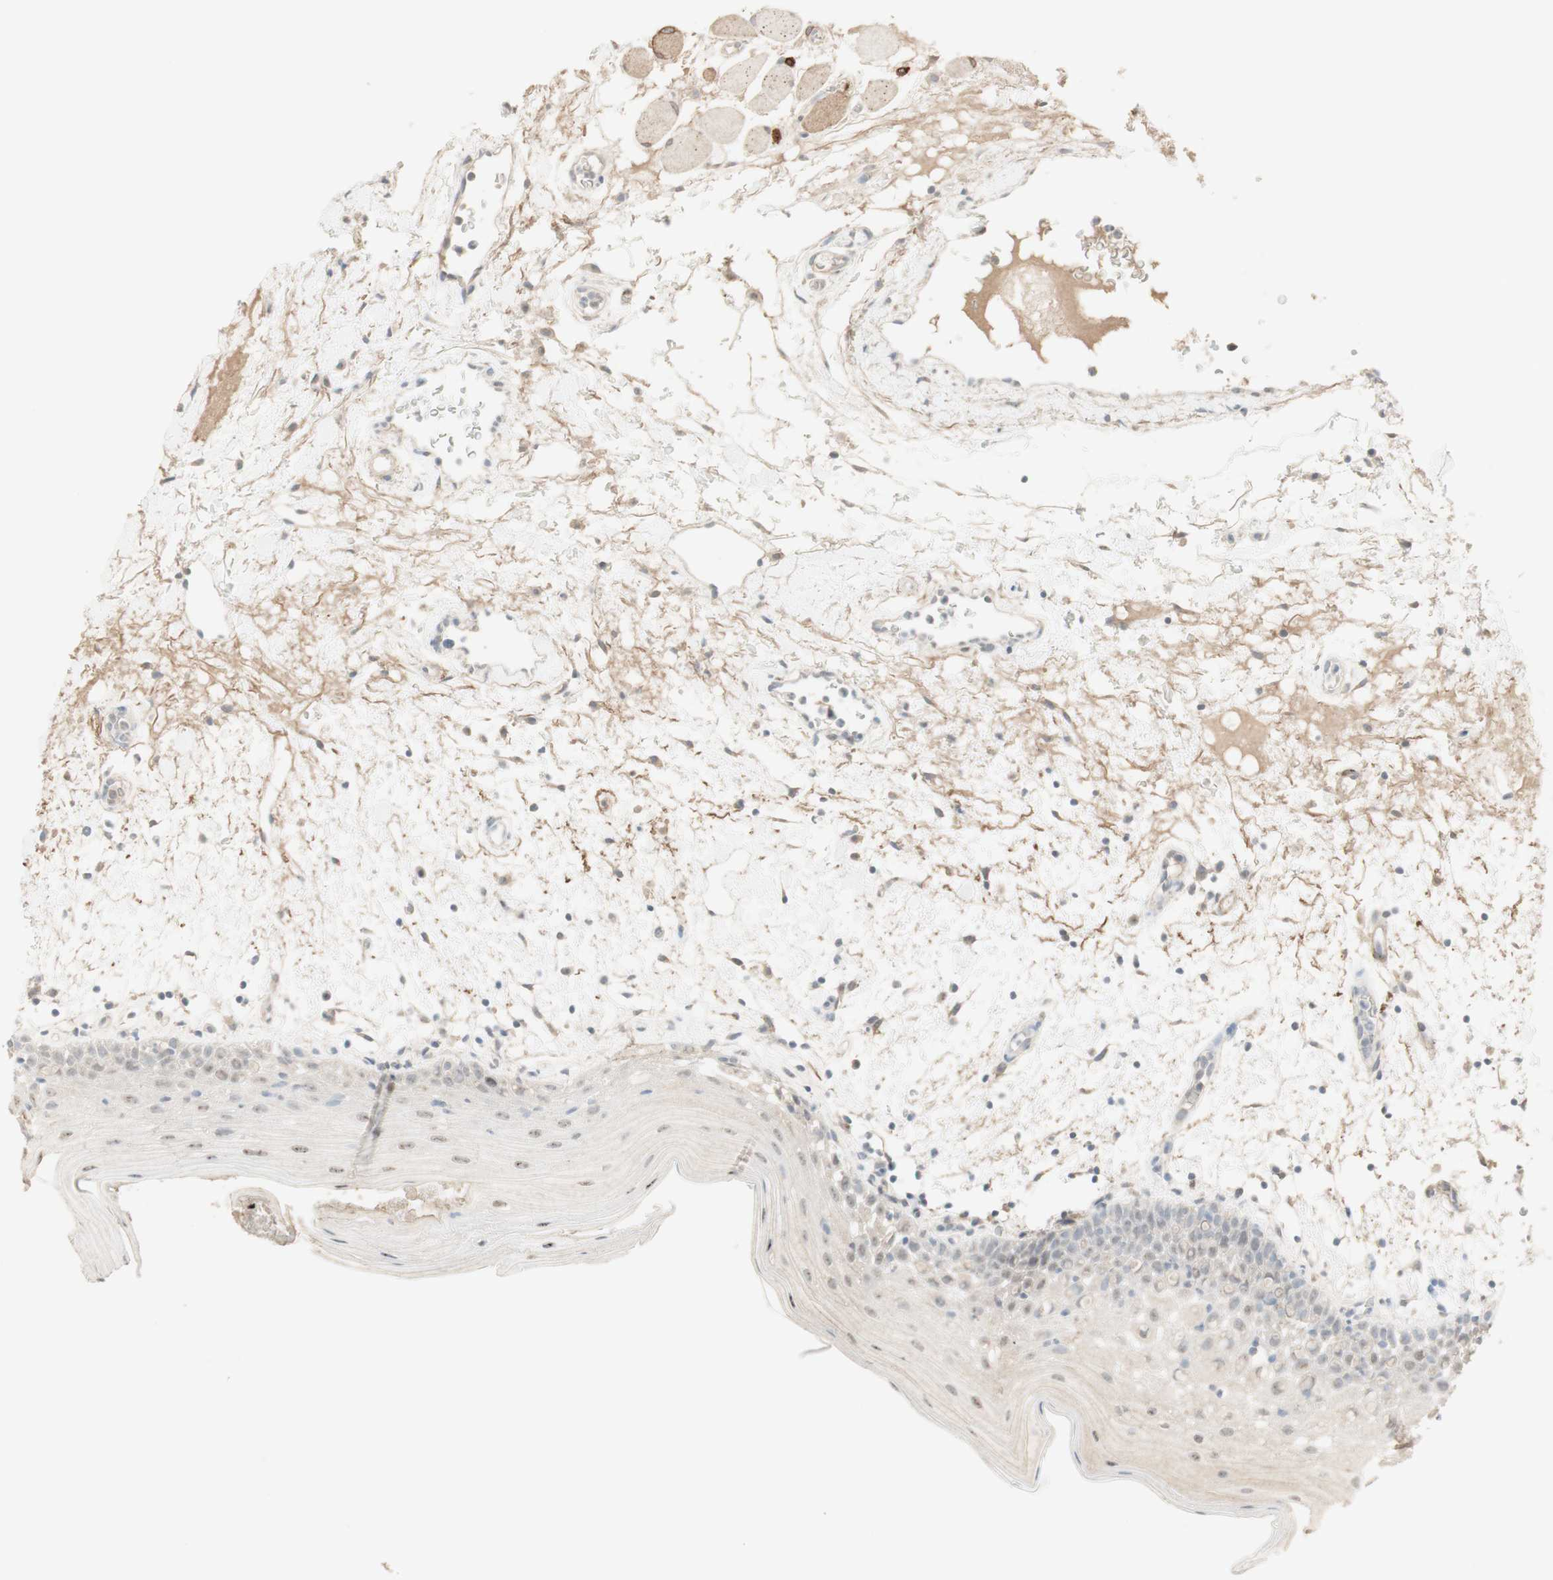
{"staining": {"intensity": "negative", "quantity": "none", "location": "none"}, "tissue": "oral mucosa", "cell_type": "Squamous epithelial cells", "image_type": "normal", "snomed": [{"axis": "morphology", "description": "Normal tissue, NOS"}, {"axis": "morphology", "description": "Squamous cell carcinoma, NOS"}, {"axis": "topography", "description": "Skeletal muscle"}, {"axis": "topography", "description": "Oral tissue"}], "caption": "Immunohistochemistry (IHC) histopathology image of benign oral mucosa stained for a protein (brown), which reveals no positivity in squamous epithelial cells.", "gene": "MUC3A", "patient": {"sex": "male", "age": 71}}